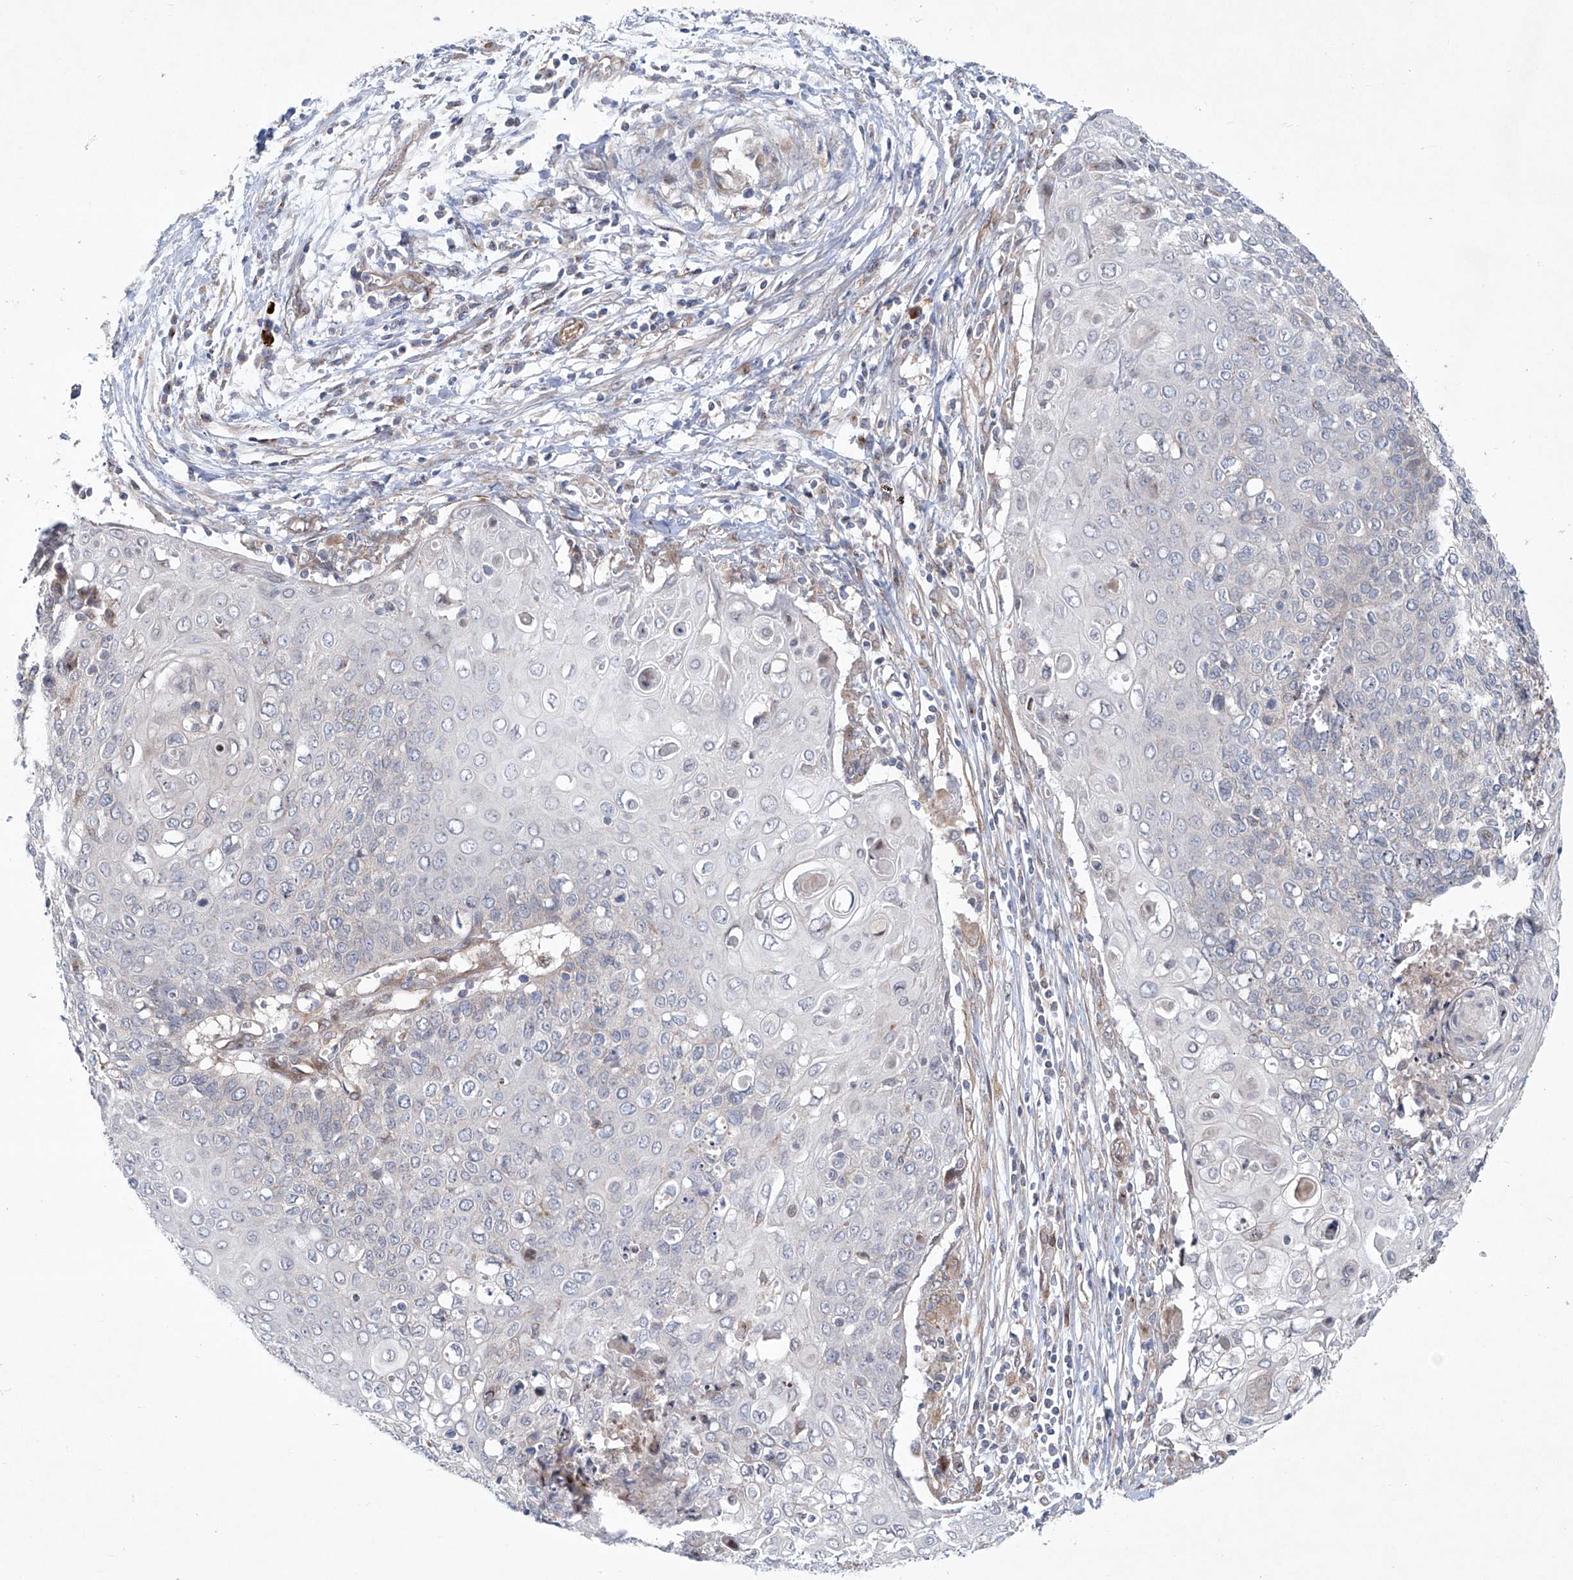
{"staining": {"intensity": "negative", "quantity": "none", "location": "none"}, "tissue": "cervical cancer", "cell_type": "Tumor cells", "image_type": "cancer", "snomed": [{"axis": "morphology", "description": "Squamous cell carcinoma, NOS"}, {"axis": "topography", "description": "Cervix"}], "caption": "Tumor cells are negative for protein expression in human cervical cancer (squamous cell carcinoma).", "gene": "KLC4", "patient": {"sex": "female", "age": 39}}